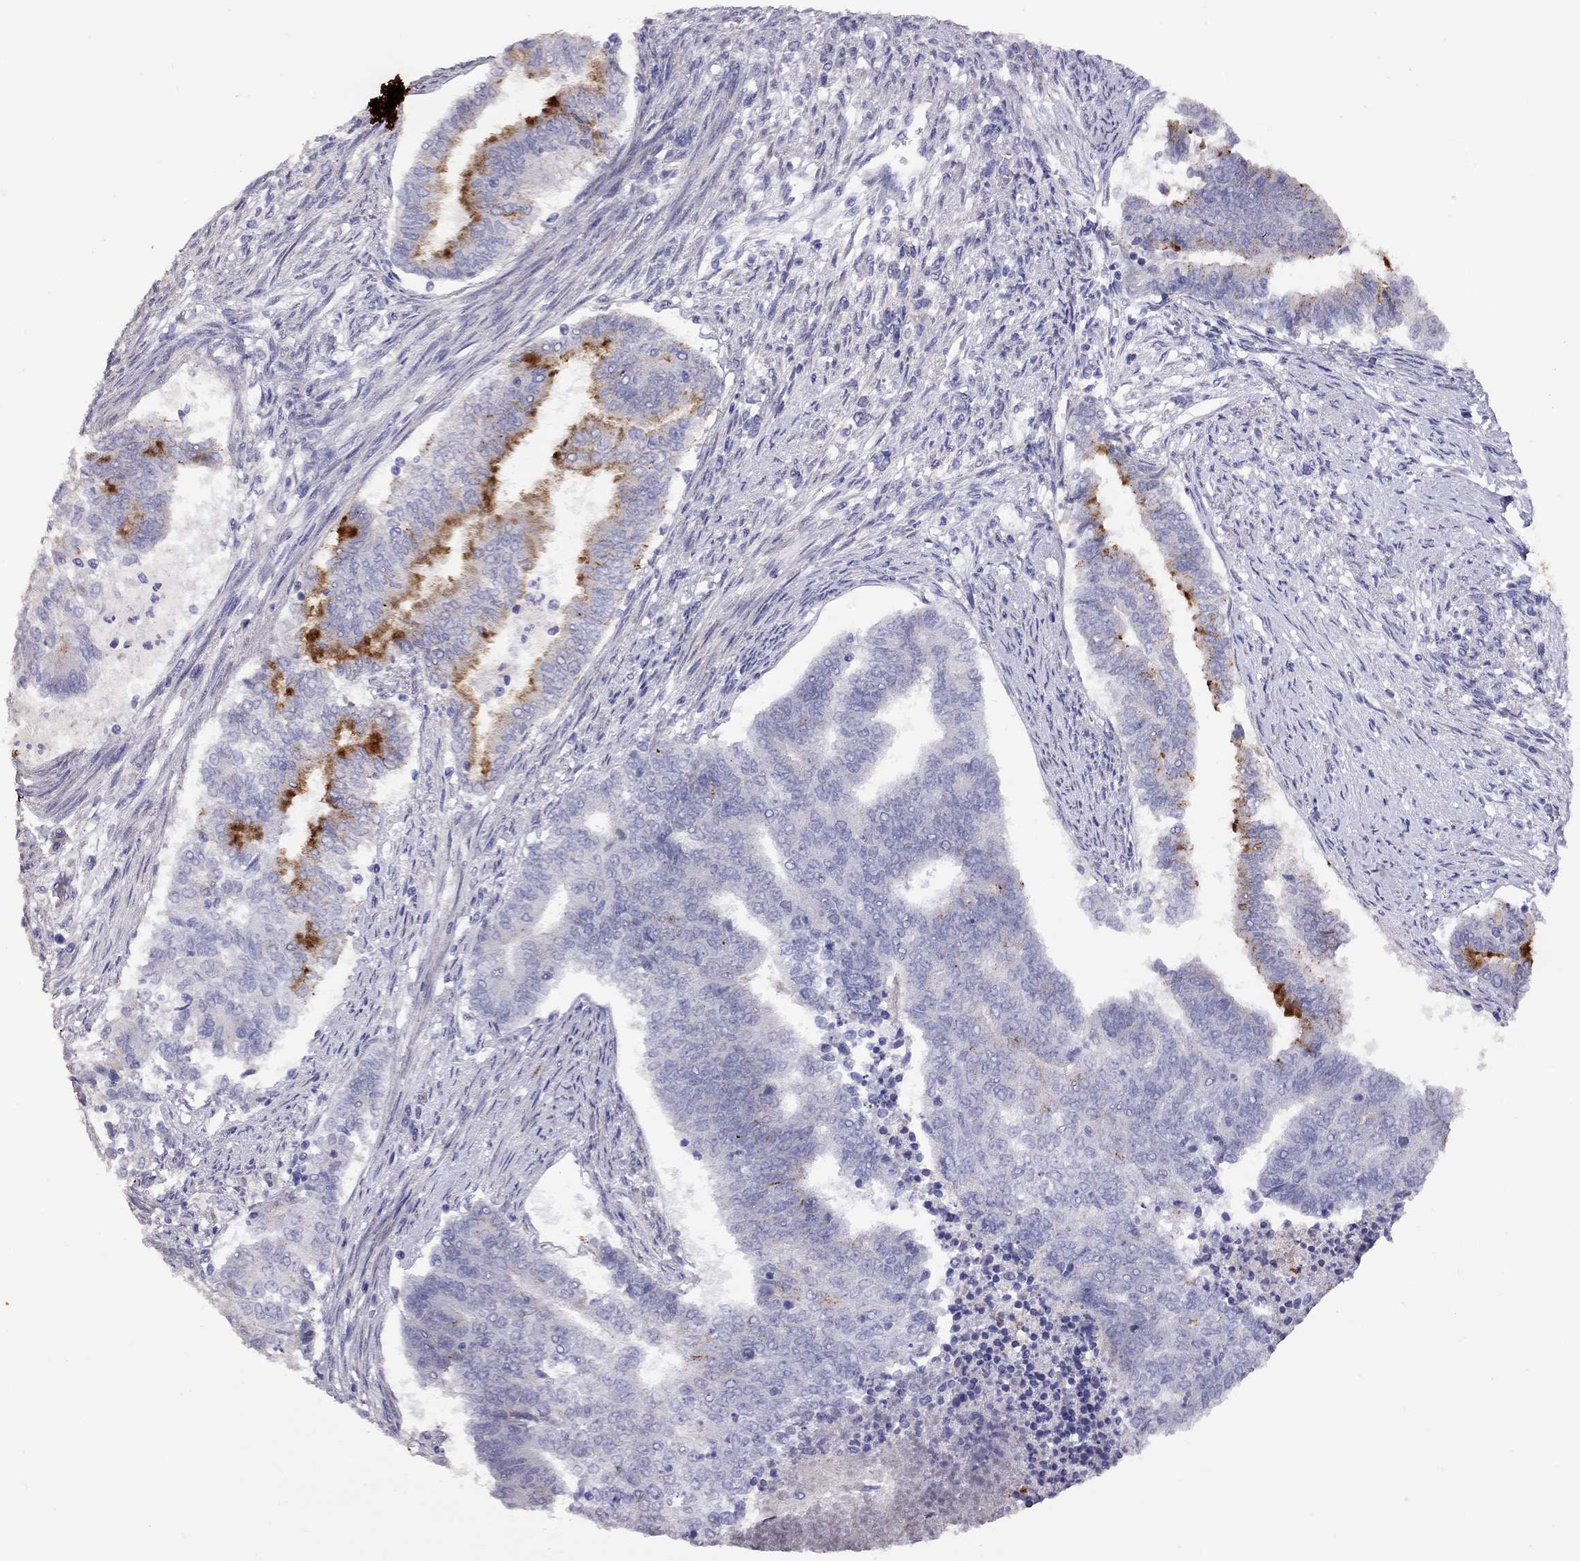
{"staining": {"intensity": "negative", "quantity": "none", "location": "none"}, "tissue": "endometrial cancer", "cell_type": "Tumor cells", "image_type": "cancer", "snomed": [{"axis": "morphology", "description": "Adenocarcinoma, NOS"}, {"axis": "topography", "description": "Endometrium"}], "caption": "Immunohistochemistry (IHC) histopathology image of neoplastic tissue: endometrial cancer (adenocarcinoma) stained with DAB reveals no significant protein positivity in tumor cells.", "gene": "CPNE4", "patient": {"sex": "female", "age": 65}}